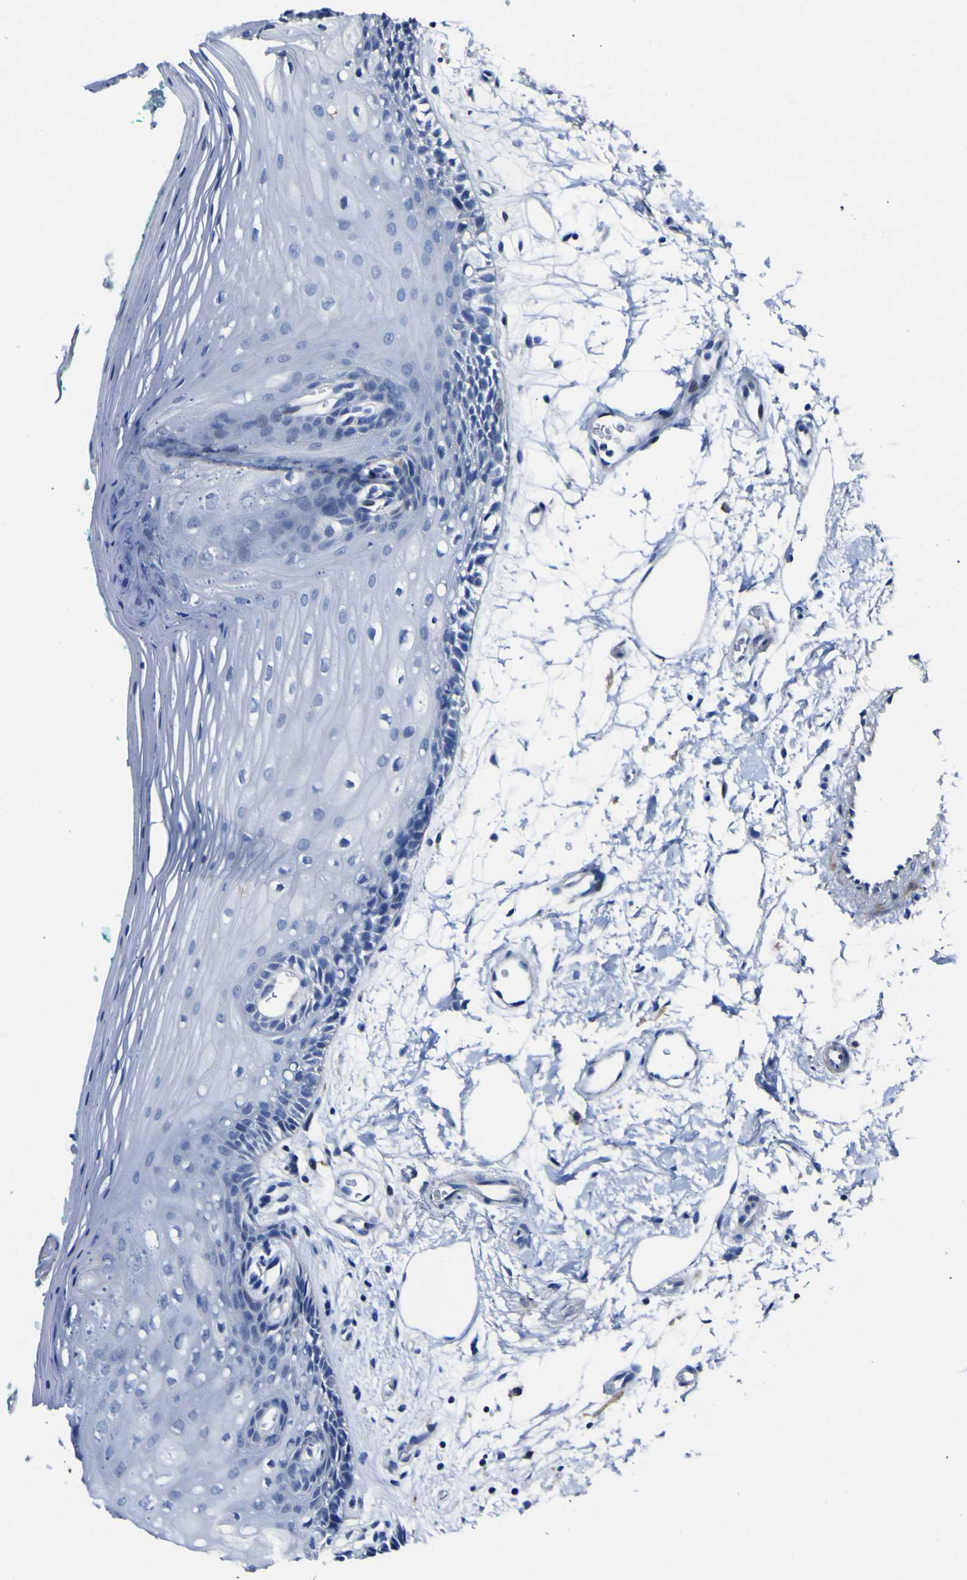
{"staining": {"intensity": "negative", "quantity": "none", "location": "none"}, "tissue": "oral mucosa", "cell_type": "Squamous epithelial cells", "image_type": "normal", "snomed": [{"axis": "morphology", "description": "Normal tissue, NOS"}, {"axis": "topography", "description": "Skeletal muscle"}, {"axis": "topography", "description": "Oral tissue"}, {"axis": "topography", "description": "Peripheral nerve tissue"}], "caption": "IHC of normal oral mucosa displays no staining in squamous epithelial cells.", "gene": "AGO4", "patient": {"sex": "female", "age": 84}}